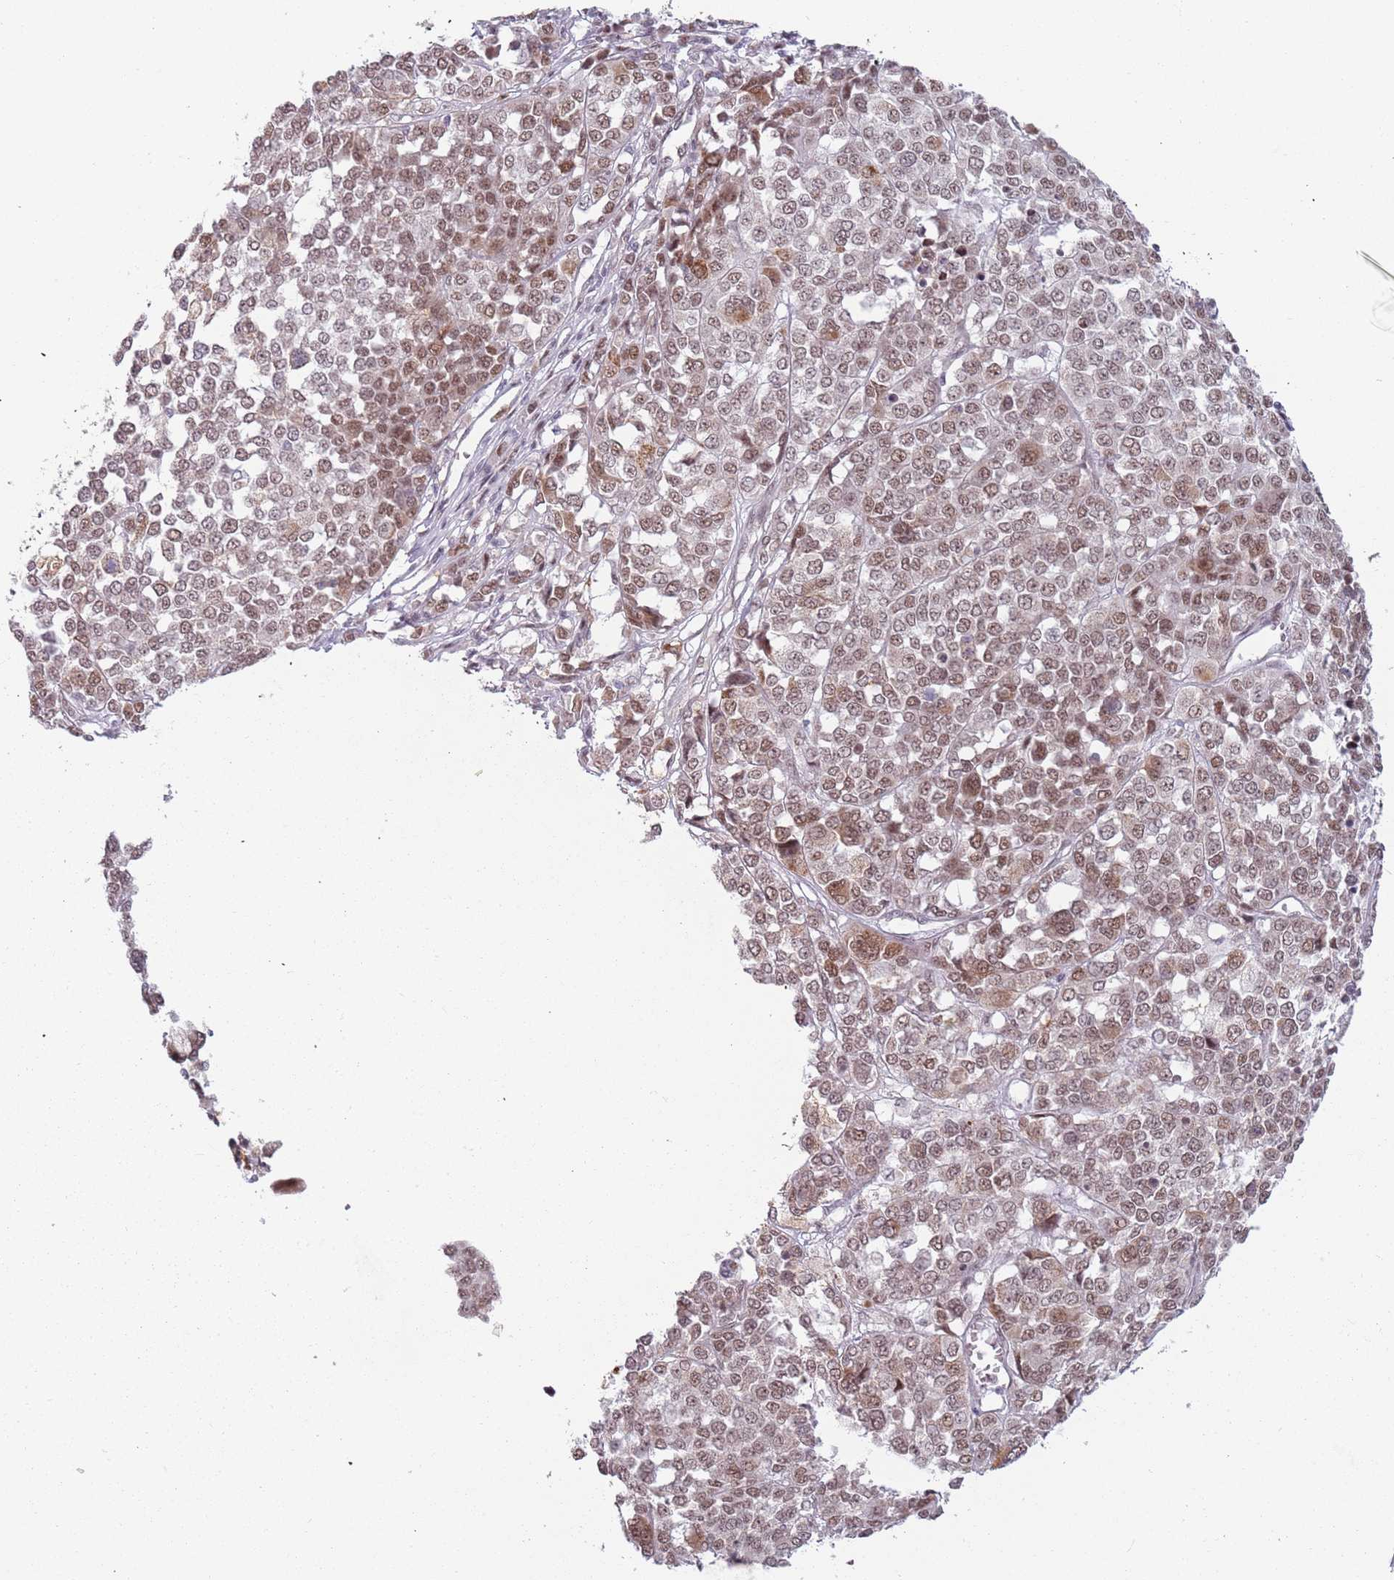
{"staining": {"intensity": "moderate", "quantity": ">75%", "location": "nuclear"}, "tissue": "melanoma", "cell_type": "Tumor cells", "image_type": "cancer", "snomed": [{"axis": "morphology", "description": "Malignant melanoma, Metastatic site"}, {"axis": "topography", "description": "Lymph node"}], "caption": "Tumor cells exhibit moderate nuclear expression in about >75% of cells in malignant melanoma (metastatic site).", "gene": "REXO4", "patient": {"sex": "male", "age": 44}}